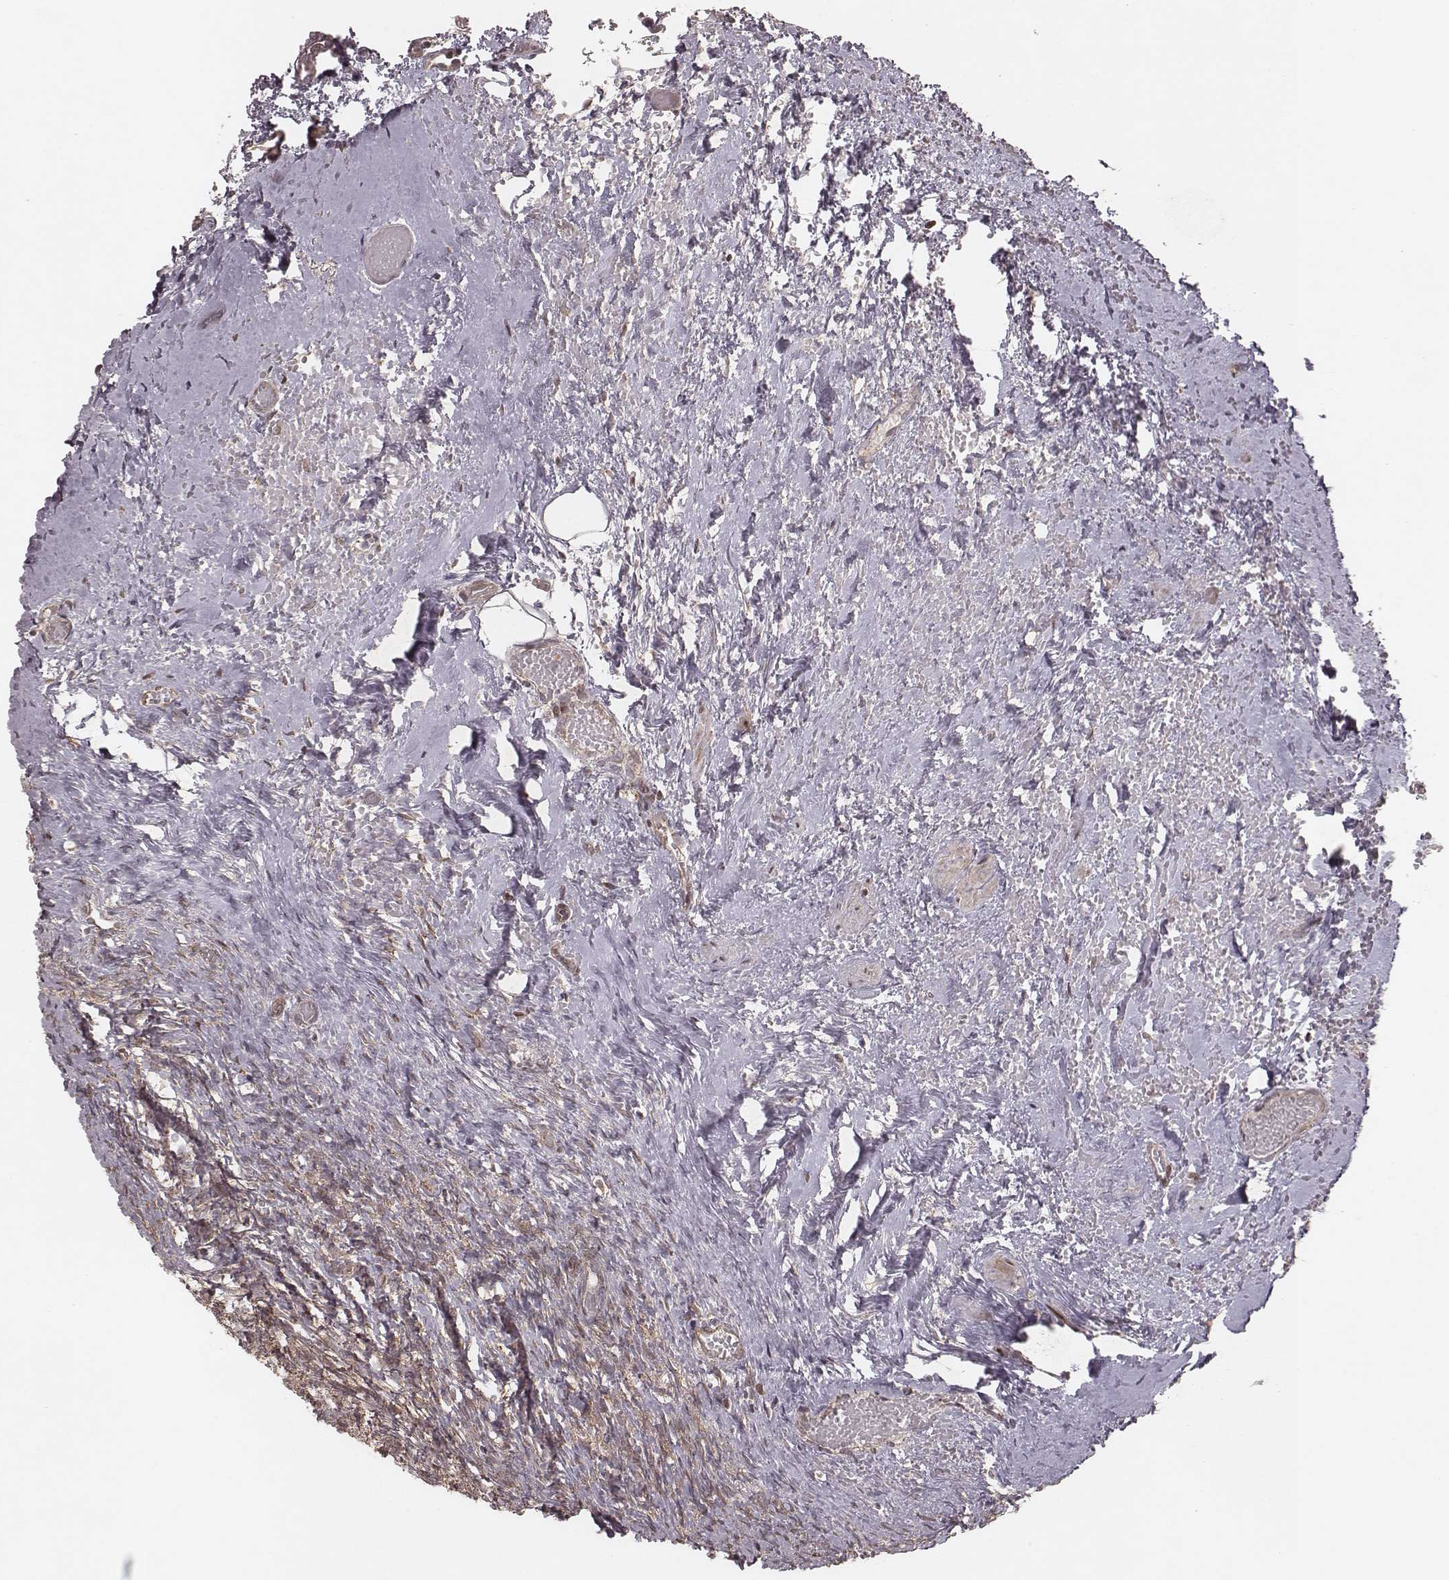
{"staining": {"intensity": "weak", "quantity": "25%-75%", "location": "cytoplasmic/membranous"}, "tissue": "ovary", "cell_type": "Ovarian stroma cells", "image_type": "normal", "snomed": [{"axis": "morphology", "description": "Normal tissue, NOS"}, {"axis": "topography", "description": "Ovary"}], "caption": "Ovary stained for a protein (brown) exhibits weak cytoplasmic/membranous positive expression in about 25%-75% of ovarian stroma cells.", "gene": "NDUFA7", "patient": {"sex": "female", "age": 46}}